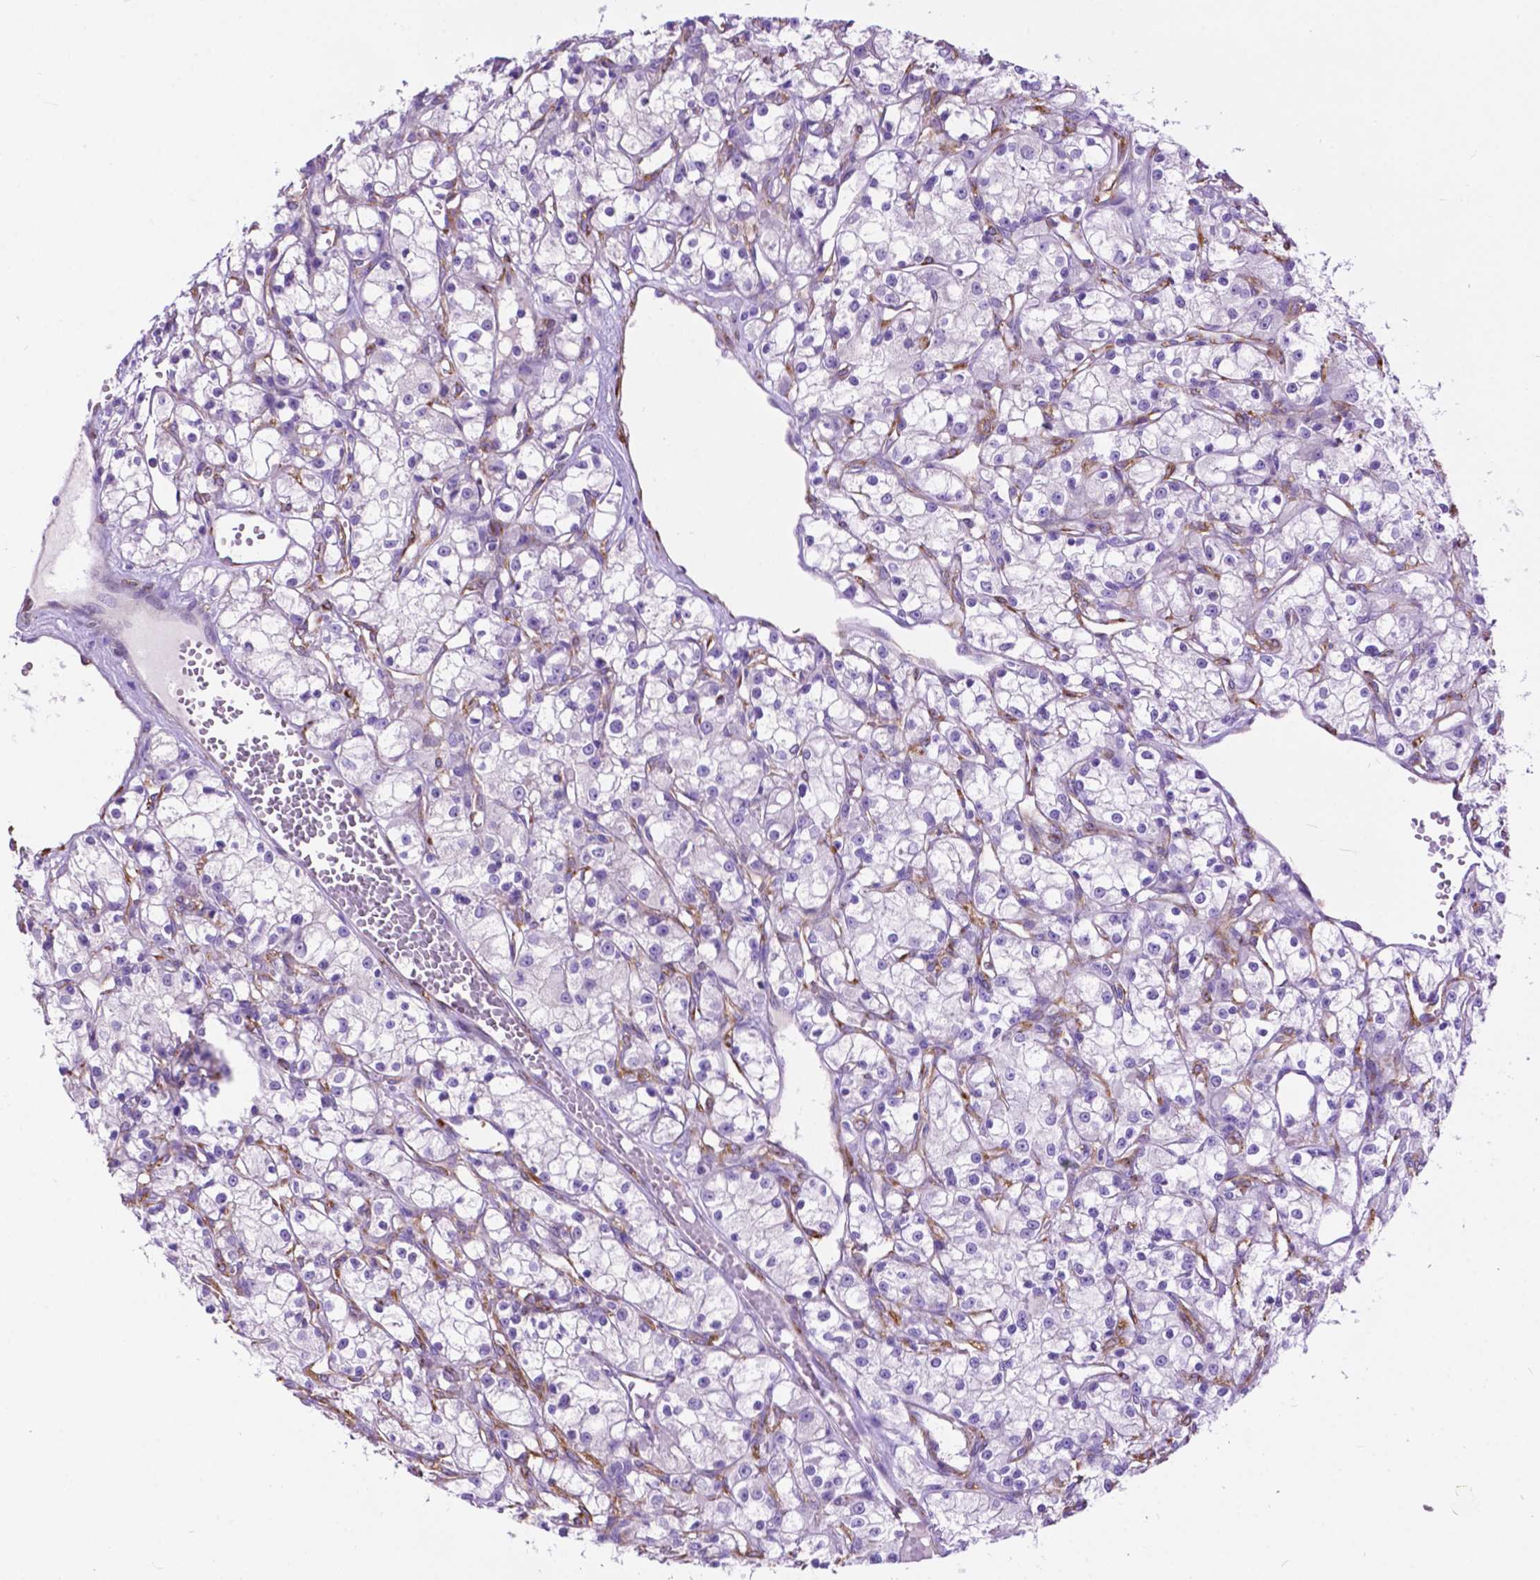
{"staining": {"intensity": "negative", "quantity": "none", "location": "none"}, "tissue": "renal cancer", "cell_type": "Tumor cells", "image_type": "cancer", "snomed": [{"axis": "morphology", "description": "Adenocarcinoma, NOS"}, {"axis": "topography", "description": "Kidney"}], "caption": "High magnification brightfield microscopy of adenocarcinoma (renal) stained with DAB (brown) and counterstained with hematoxylin (blue): tumor cells show no significant positivity. Brightfield microscopy of immunohistochemistry (IHC) stained with DAB (brown) and hematoxylin (blue), captured at high magnification.", "gene": "PCDHA12", "patient": {"sex": "female", "age": 59}}